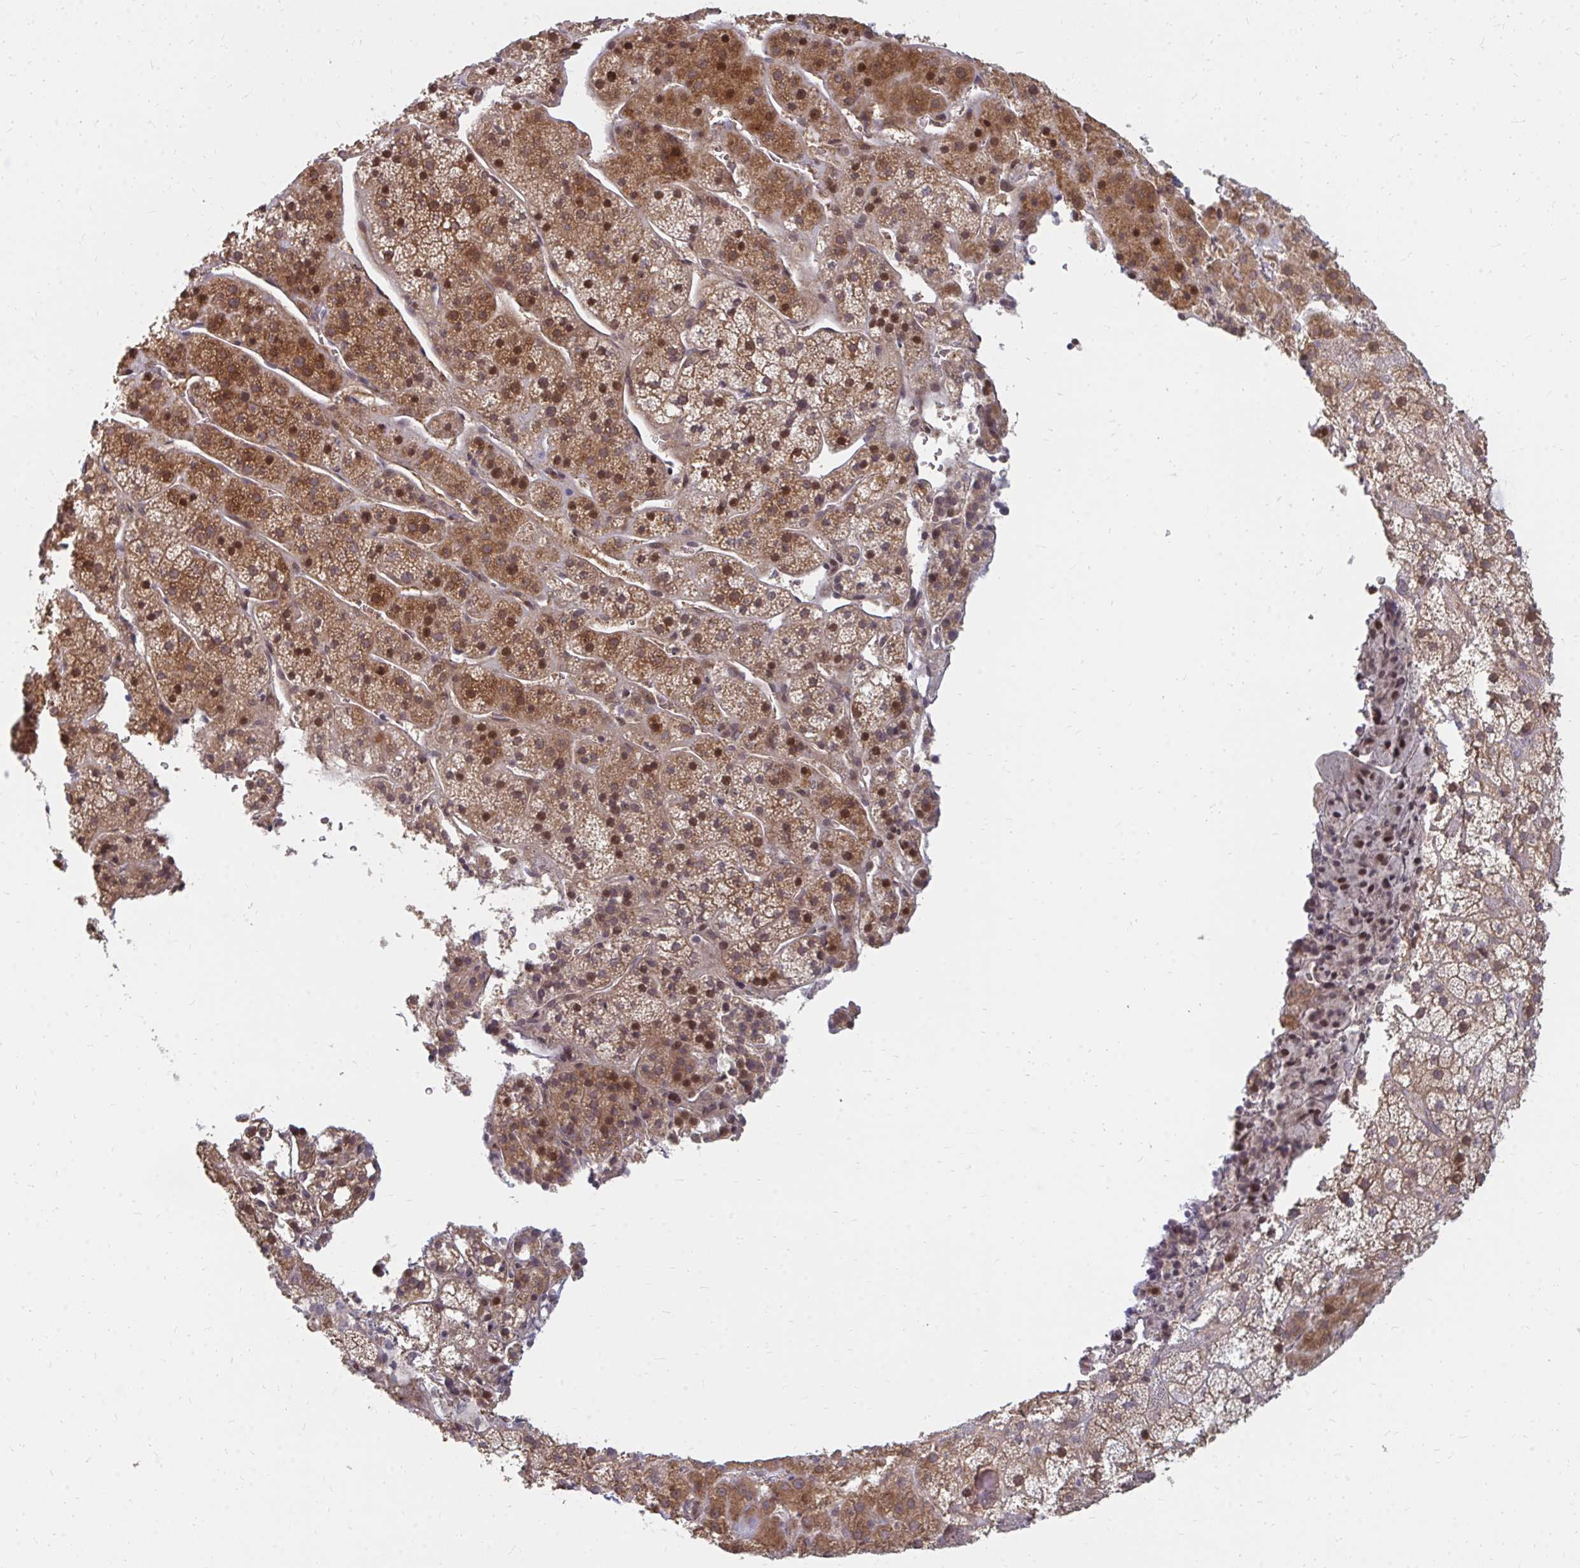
{"staining": {"intensity": "moderate", "quantity": ">75%", "location": "cytoplasmic/membranous,nuclear"}, "tissue": "adrenal gland", "cell_type": "Glandular cells", "image_type": "normal", "snomed": [{"axis": "morphology", "description": "Normal tissue, NOS"}, {"axis": "topography", "description": "Adrenal gland"}], "caption": "A medium amount of moderate cytoplasmic/membranous,nuclear expression is appreciated in approximately >75% of glandular cells in benign adrenal gland. (Brightfield microscopy of DAB IHC at high magnification).", "gene": "ZNF285", "patient": {"sex": "male", "age": 53}}